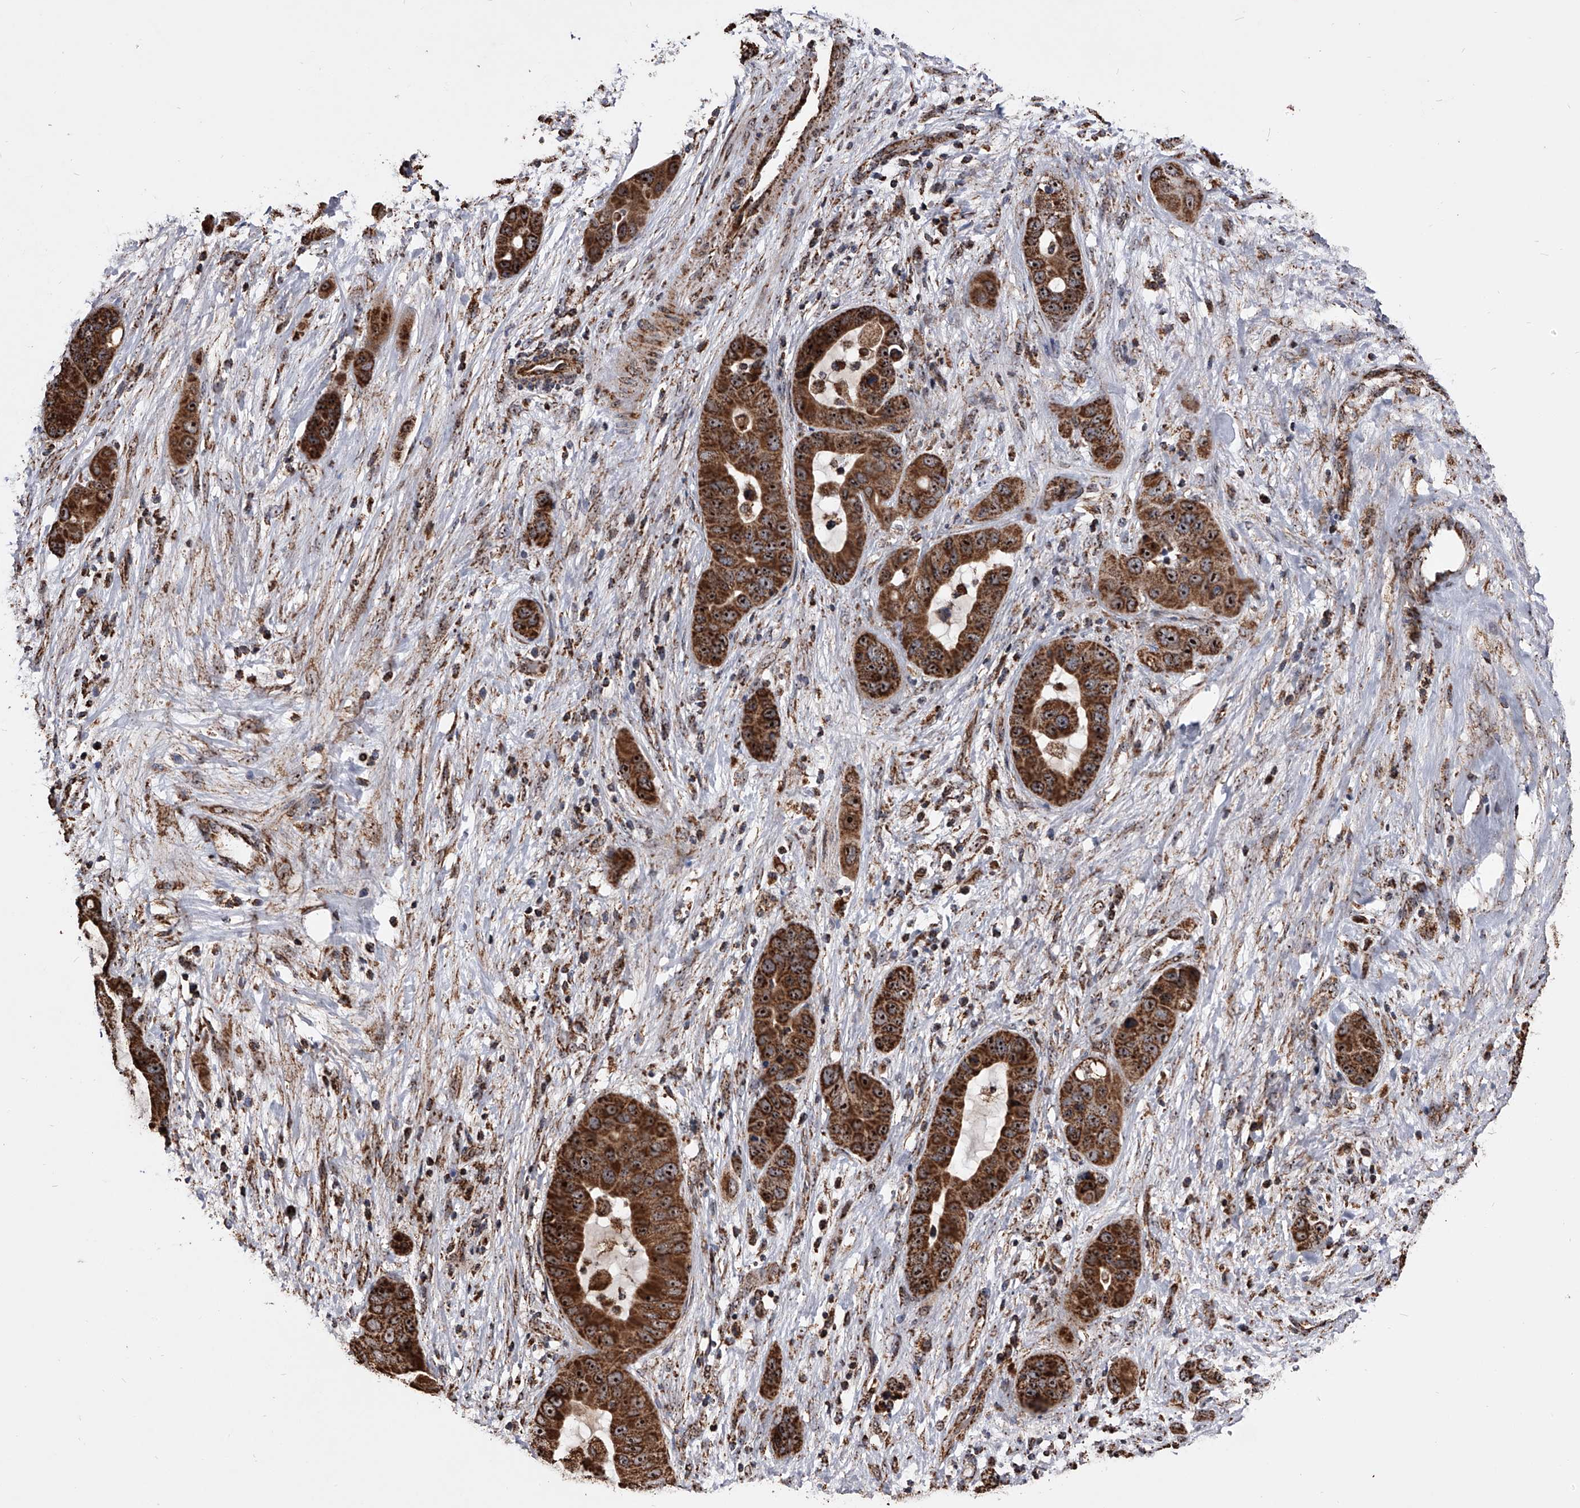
{"staining": {"intensity": "strong", "quantity": ">75%", "location": "cytoplasmic/membranous"}, "tissue": "liver cancer", "cell_type": "Tumor cells", "image_type": "cancer", "snomed": [{"axis": "morphology", "description": "Cholangiocarcinoma"}, {"axis": "topography", "description": "Liver"}], "caption": "Protein staining exhibits strong cytoplasmic/membranous positivity in about >75% of tumor cells in cholangiocarcinoma (liver).", "gene": "SMPDL3A", "patient": {"sex": "female", "age": 52}}